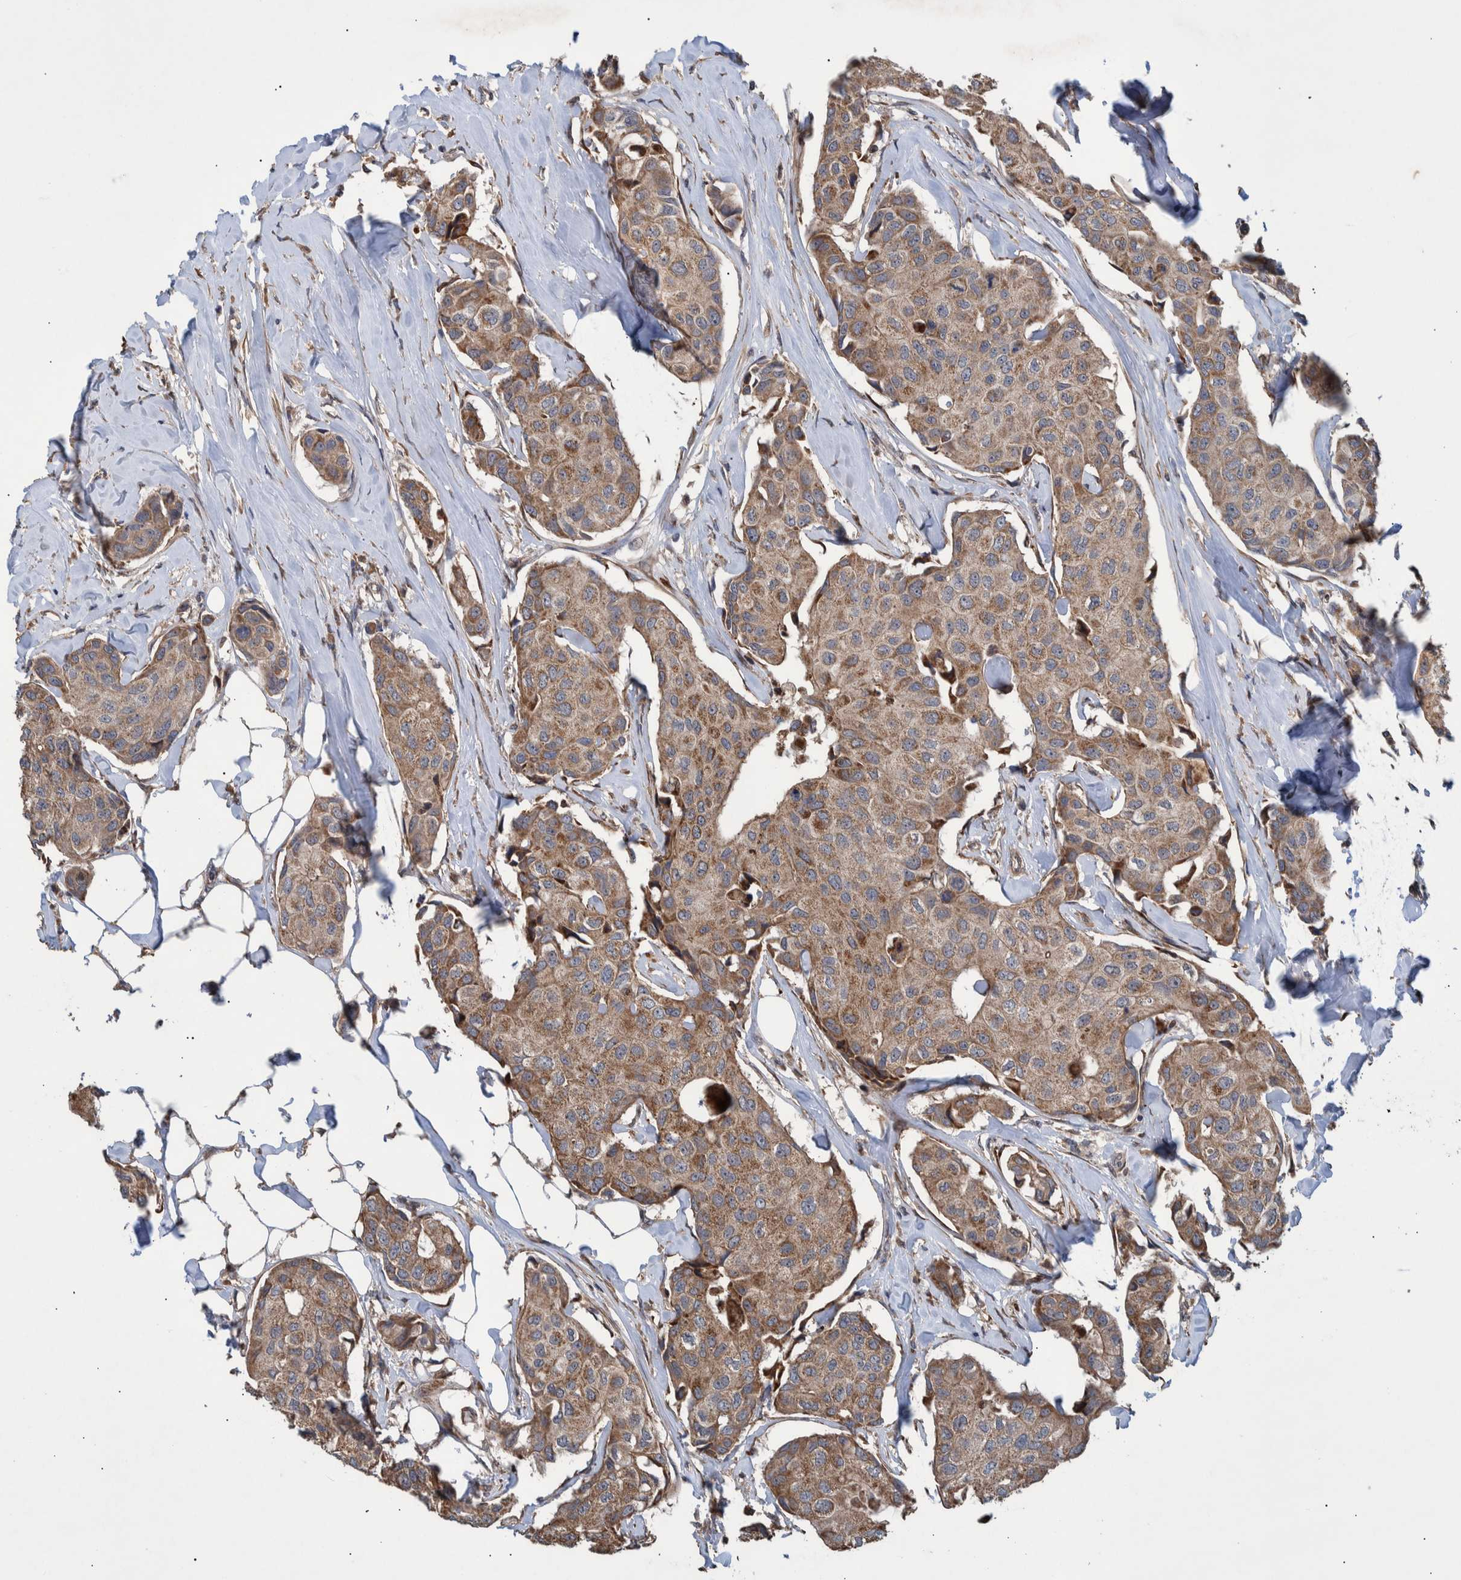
{"staining": {"intensity": "moderate", "quantity": ">75%", "location": "cytoplasmic/membranous"}, "tissue": "breast cancer", "cell_type": "Tumor cells", "image_type": "cancer", "snomed": [{"axis": "morphology", "description": "Duct carcinoma"}, {"axis": "topography", "description": "Breast"}], "caption": "IHC micrograph of human breast intraductal carcinoma stained for a protein (brown), which exhibits medium levels of moderate cytoplasmic/membranous staining in approximately >75% of tumor cells.", "gene": "B3GNTL1", "patient": {"sex": "female", "age": 80}}